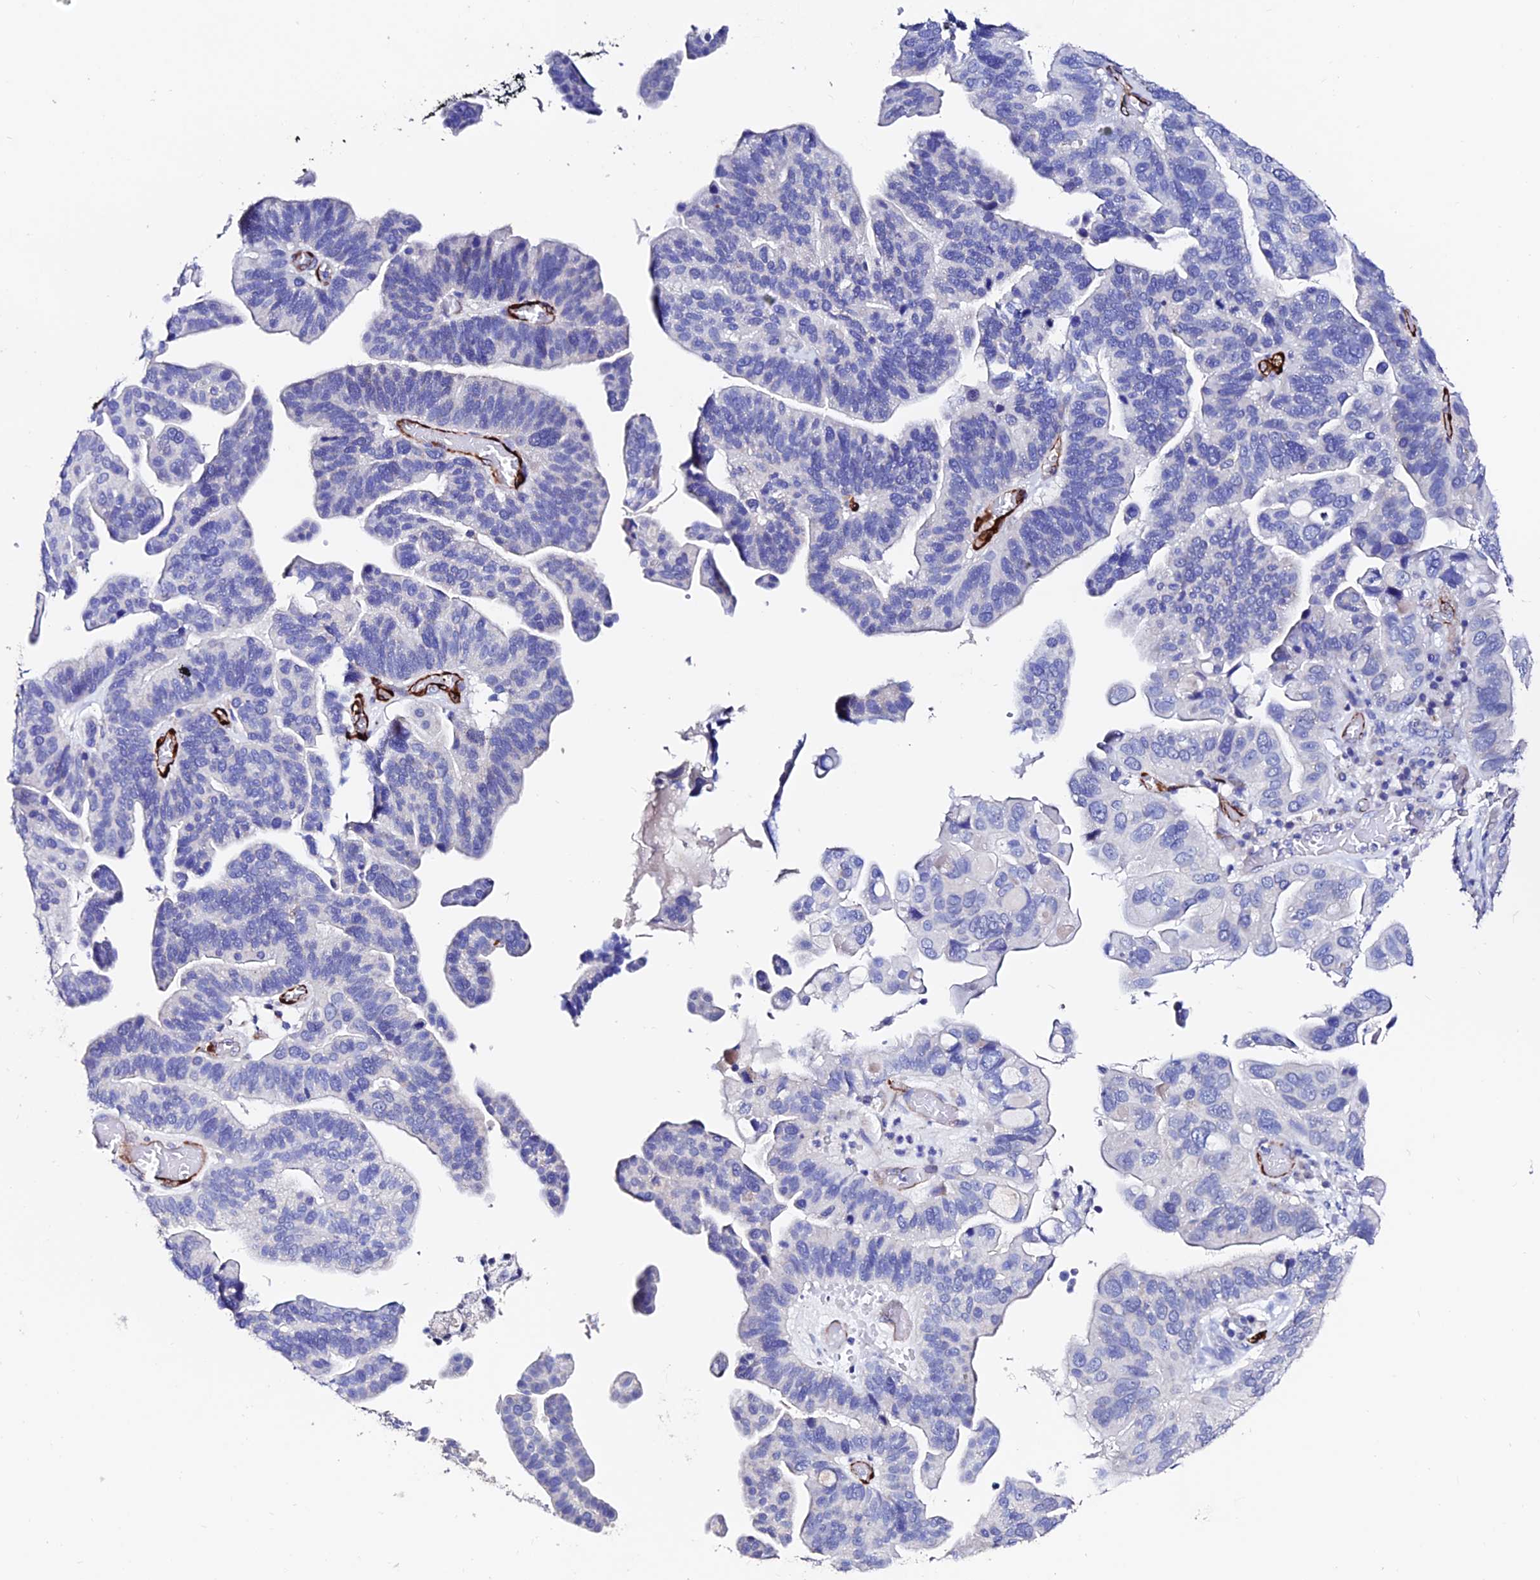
{"staining": {"intensity": "negative", "quantity": "none", "location": "none"}, "tissue": "ovarian cancer", "cell_type": "Tumor cells", "image_type": "cancer", "snomed": [{"axis": "morphology", "description": "Cystadenocarcinoma, serous, NOS"}, {"axis": "topography", "description": "Ovary"}], "caption": "Serous cystadenocarcinoma (ovarian) stained for a protein using immunohistochemistry (IHC) displays no positivity tumor cells.", "gene": "ESM1", "patient": {"sex": "female", "age": 56}}